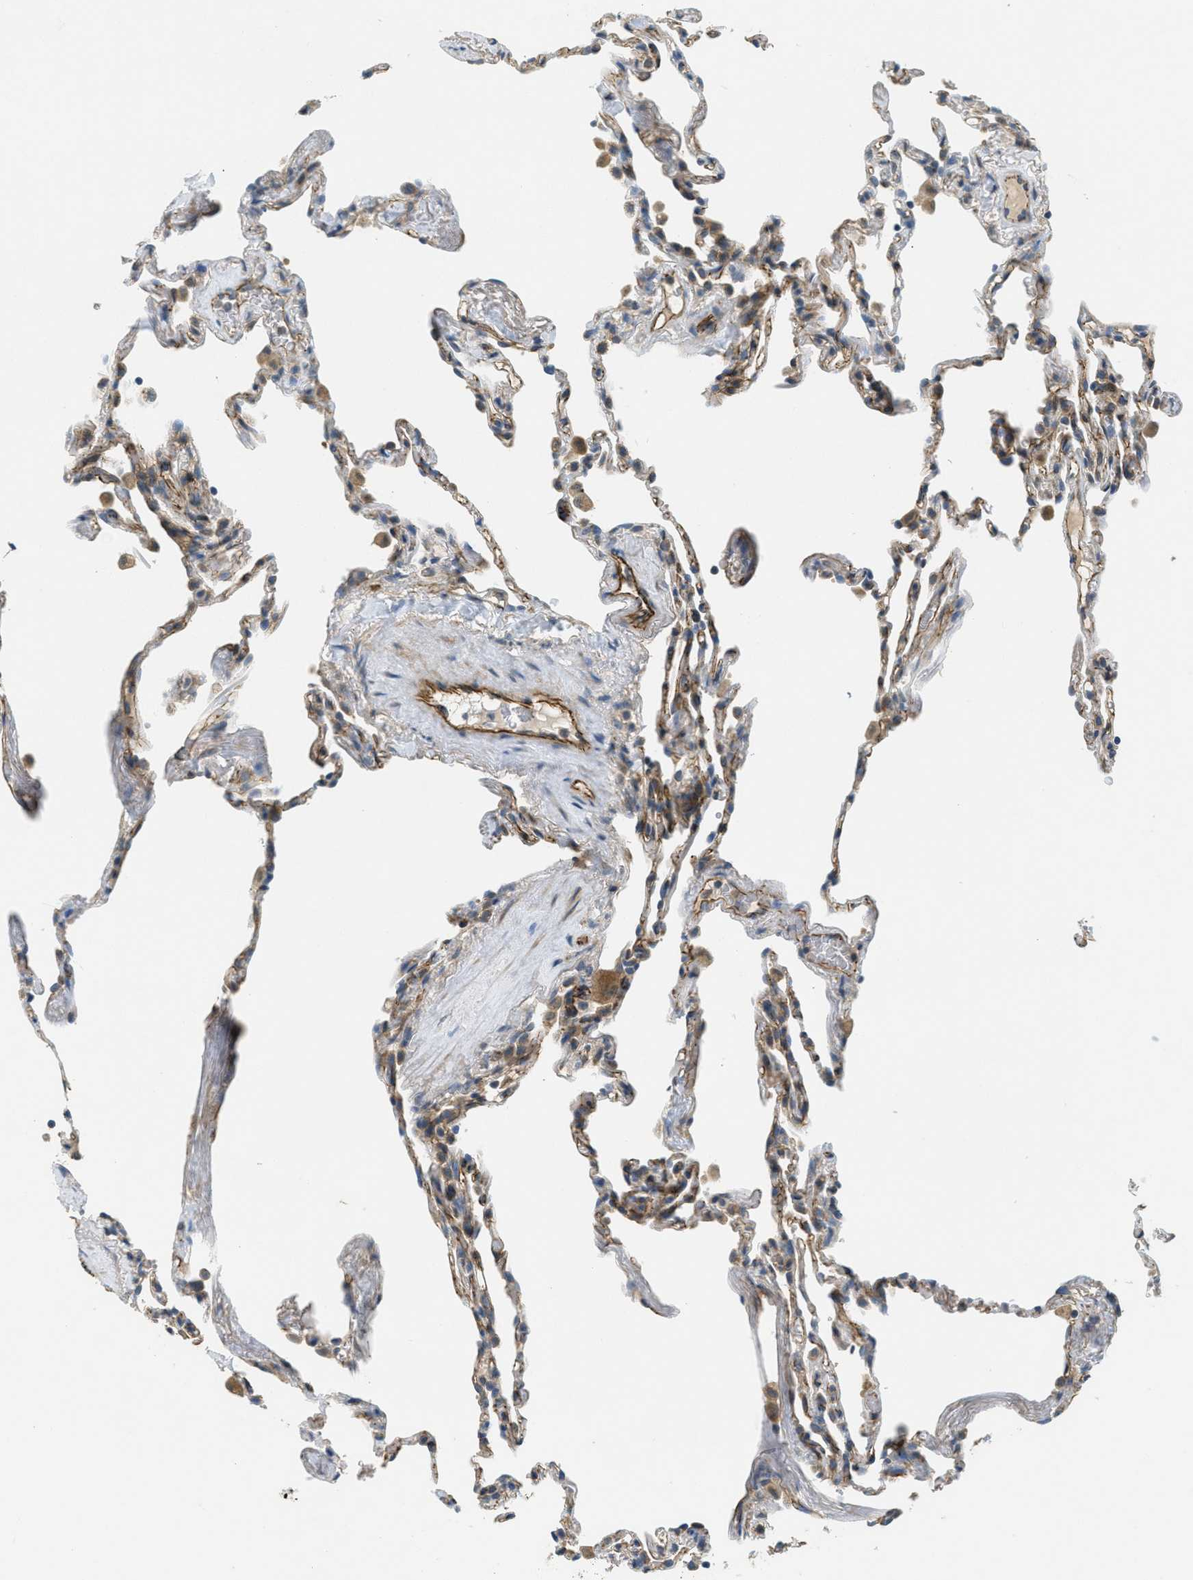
{"staining": {"intensity": "weak", "quantity": "25%-75%", "location": "cytoplasmic/membranous"}, "tissue": "lung", "cell_type": "Alveolar cells", "image_type": "normal", "snomed": [{"axis": "morphology", "description": "Normal tissue, NOS"}, {"axis": "topography", "description": "Lung"}], "caption": "Normal lung reveals weak cytoplasmic/membranous expression in about 25%-75% of alveolar cells.", "gene": "JCAD", "patient": {"sex": "male", "age": 59}}